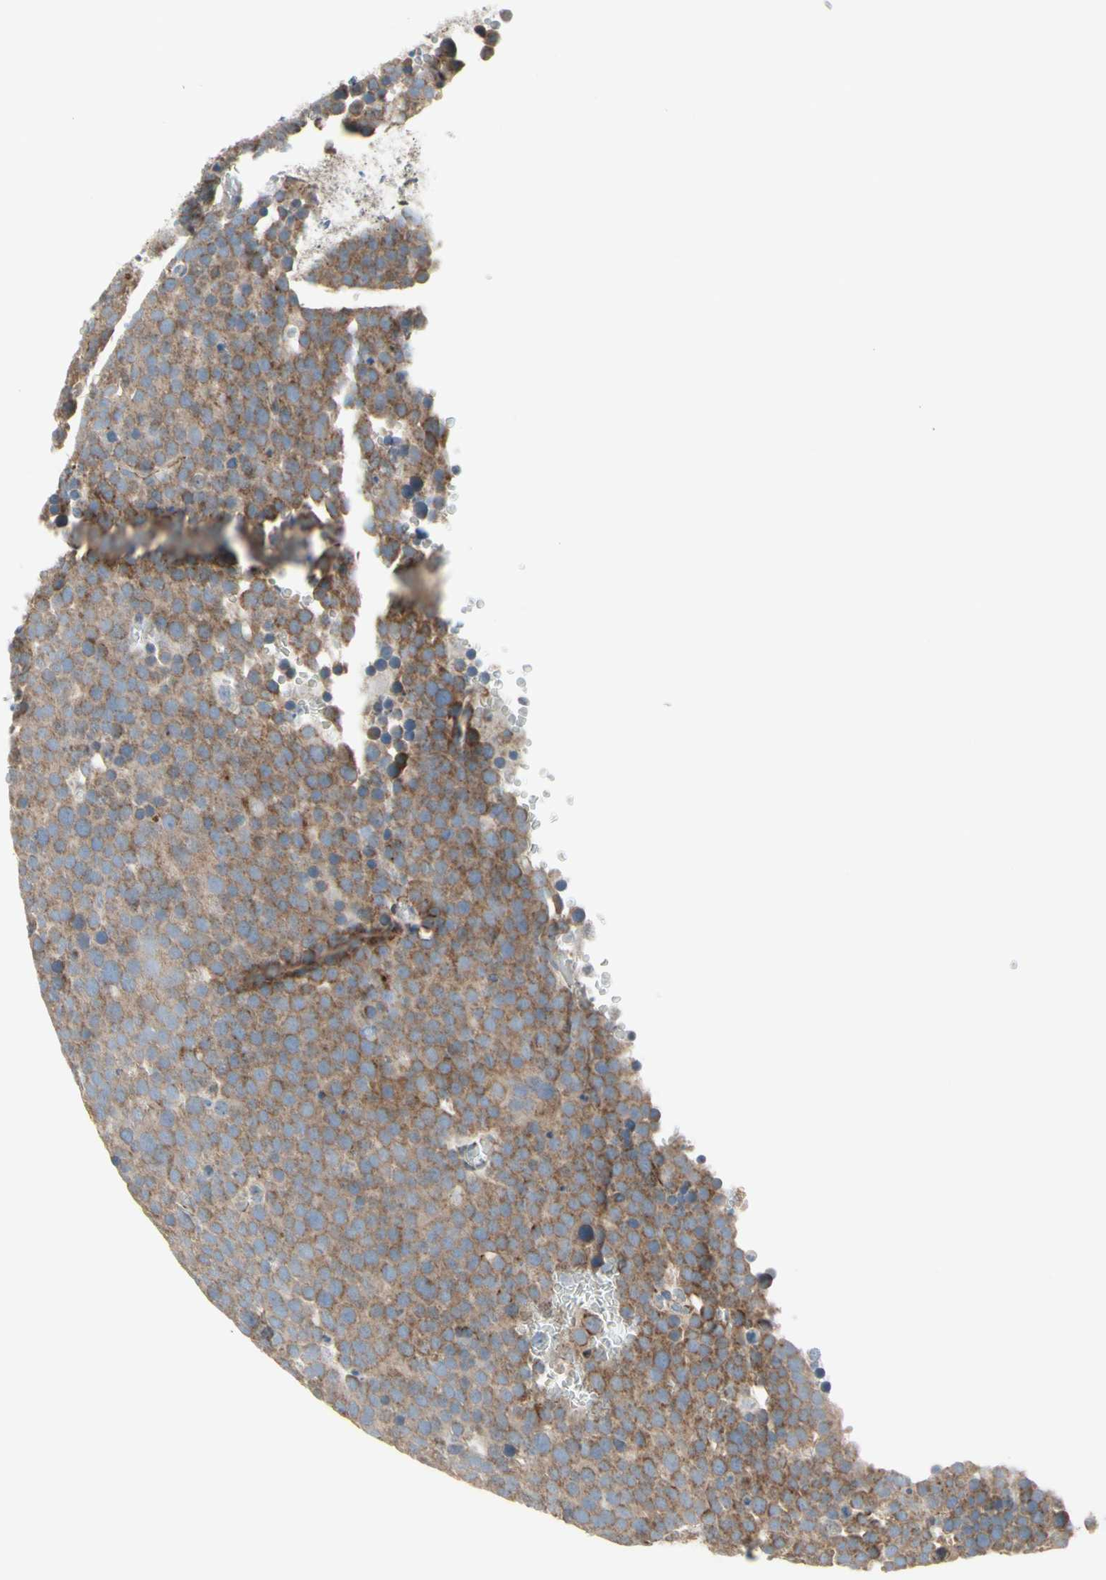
{"staining": {"intensity": "moderate", "quantity": "25%-75%", "location": "cytoplasmic/membranous"}, "tissue": "testis cancer", "cell_type": "Tumor cells", "image_type": "cancer", "snomed": [{"axis": "morphology", "description": "Seminoma, NOS"}, {"axis": "topography", "description": "Testis"}], "caption": "DAB (3,3'-diaminobenzidine) immunohistochemical staining of human seminoma (testis) reveals moderate cytoplasmic/membranous protein staining in about 25%-75% of tumor cells.", "gene": "FAM171B", "patient": {"sex": "male", "age": 71}}